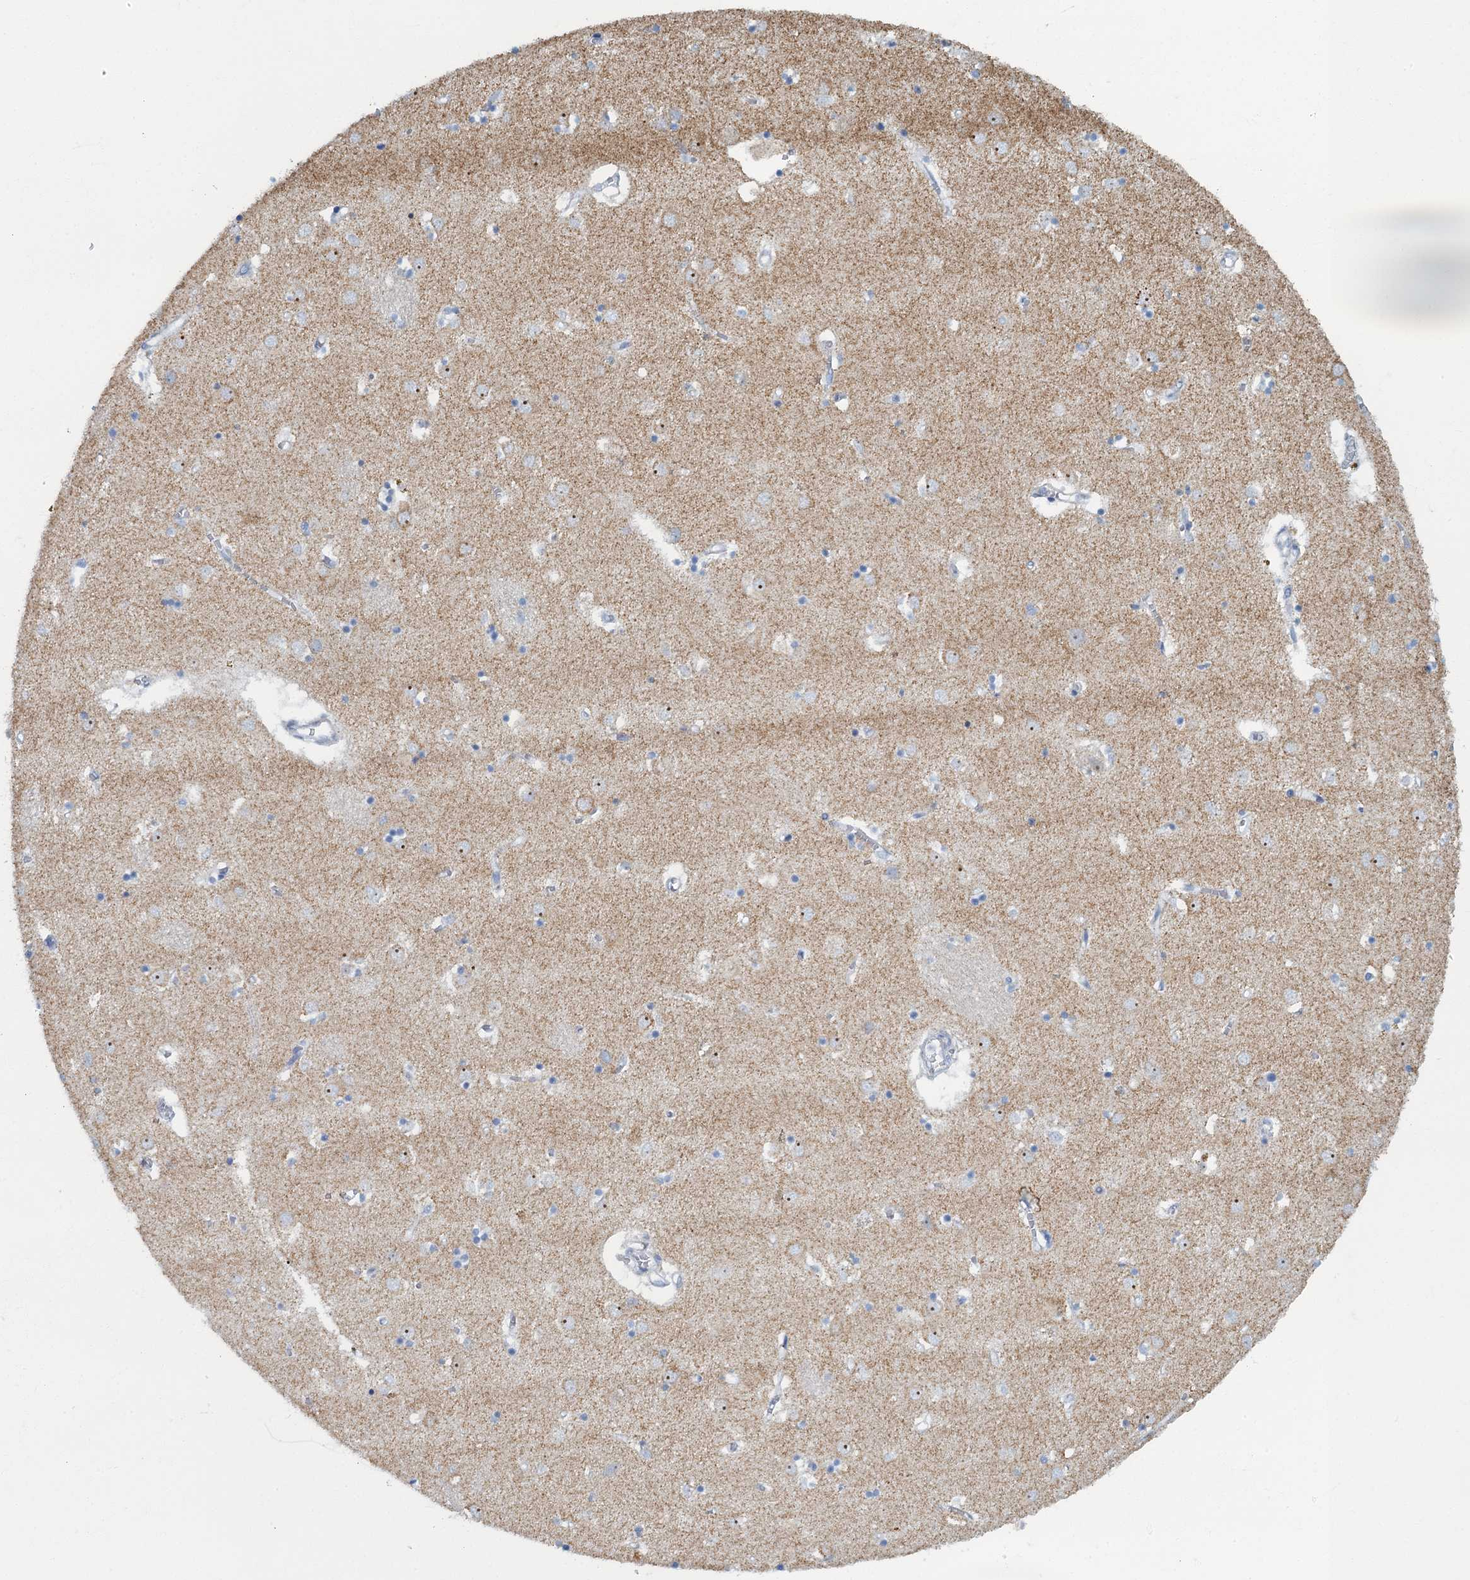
{"staining": {"intensity": "negative", "quantity": "none", "location": "none"}, "tissue": "caudate", "cell_type": "Glial cells", "image_type": "normal", "snomed": [{"axis": "morphology", "description": "Normal tissue, NOS"}, {"axis": "topography", "description": "Lateral ventricle wall"}], "caption": "Immunohistochemical staining of normal human caudate displays no significant positivity in glial cells. (DAB IHC with hematoxylin counter stain).", "gene": "RAD9B", "patient": {"sex": "male", "age": 70}}